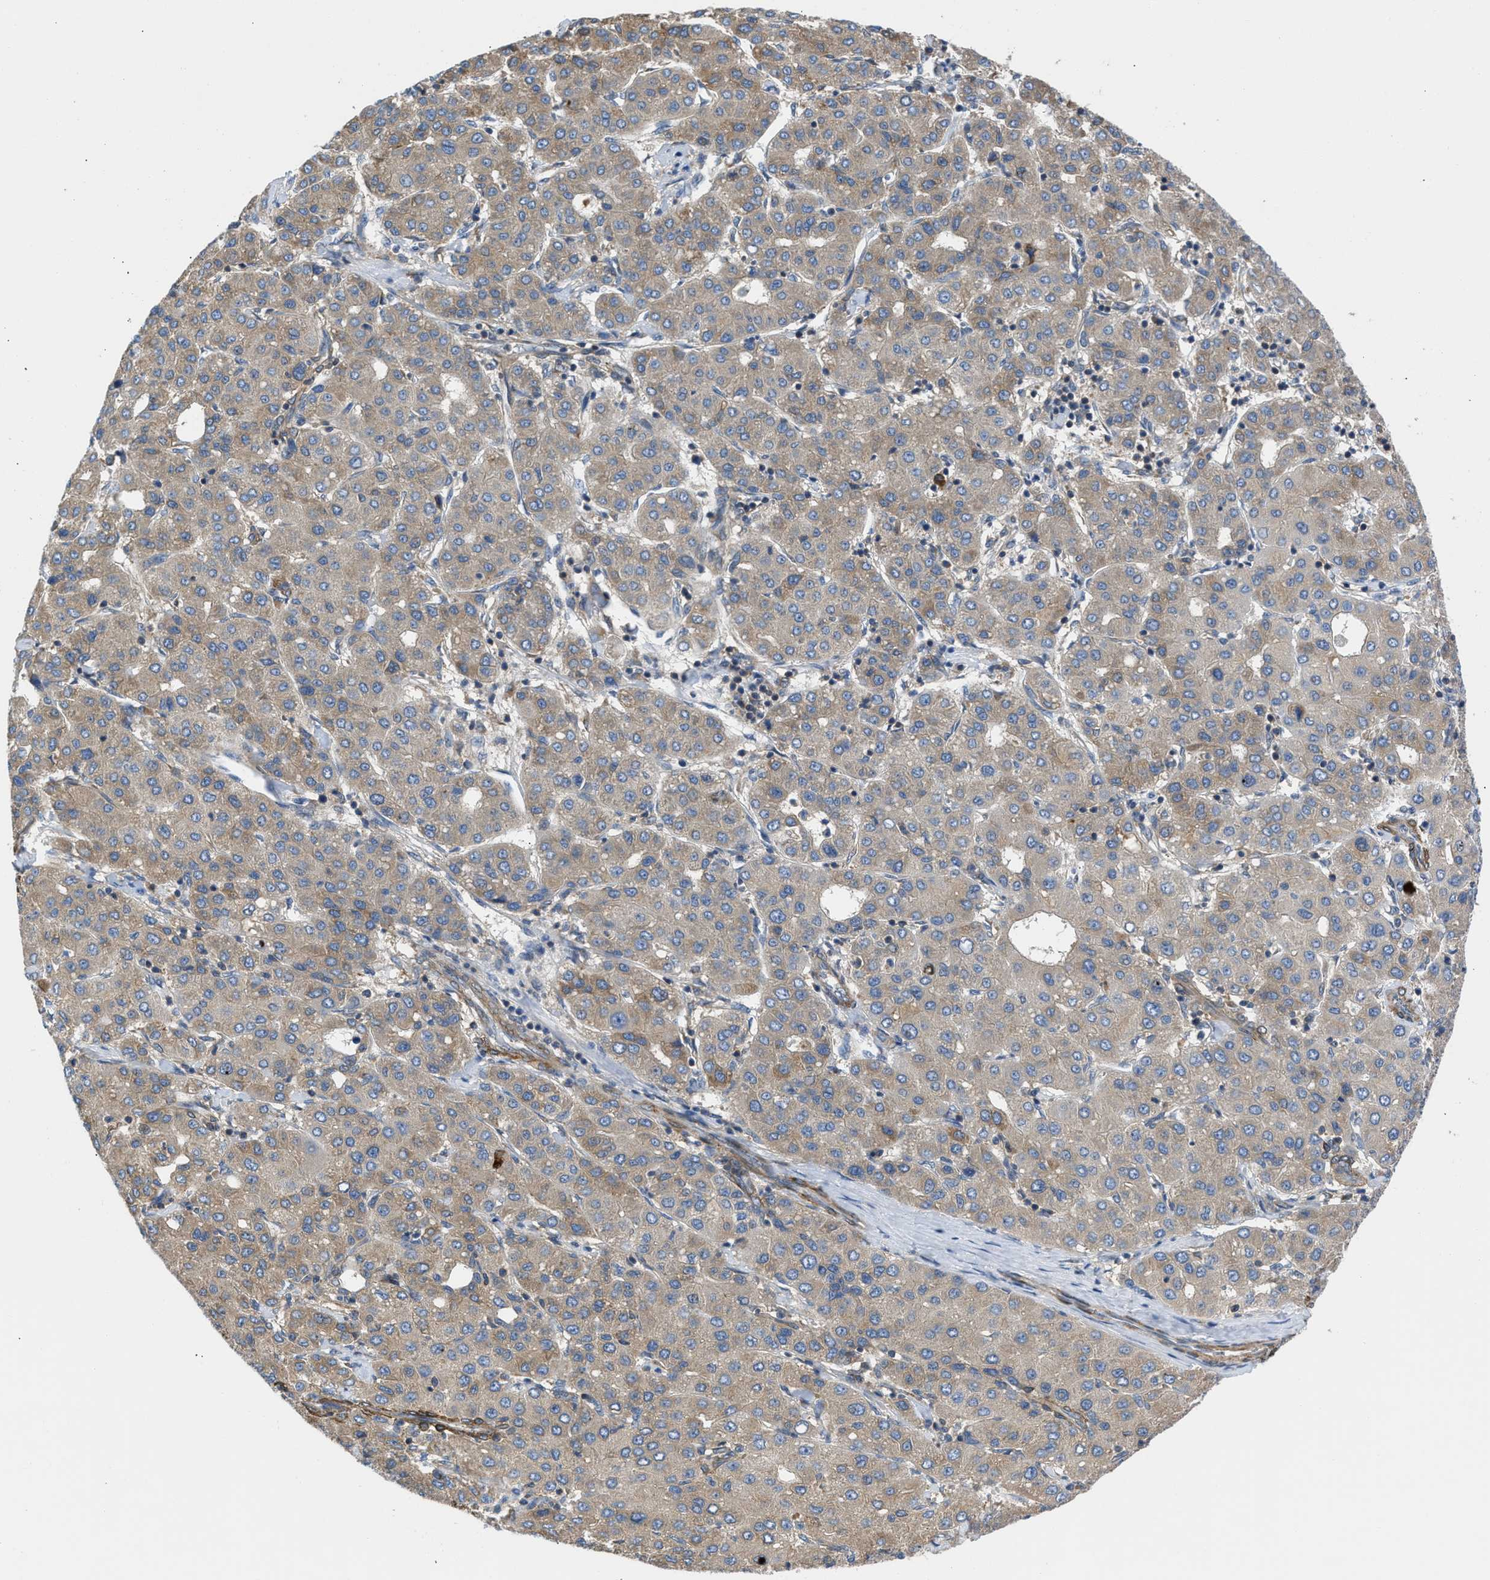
{"staining": {"intensity": "weak", "quantity": ">75%", "location": "cytoplasmic/membranous"}, "tissue": "liver cancer", "cell_type": "Tumor cells", "image_type": "cancer", "snomed": [{"axis": "morphology", "description": "Carcinoma, Hepatocellular, NOS"}, {"axis": "topography", "description": "Liver"}], "caption": "This photomicrograph shows immunohistochemistry (IHC) staining of liver cancer (hepatocellular carcinoma), with low weak cytoplasmic/membranous positivity in approximately >75% of tumor cells.", "gene": "CHKB", "patient": {"sex": "male", "age": 65}}